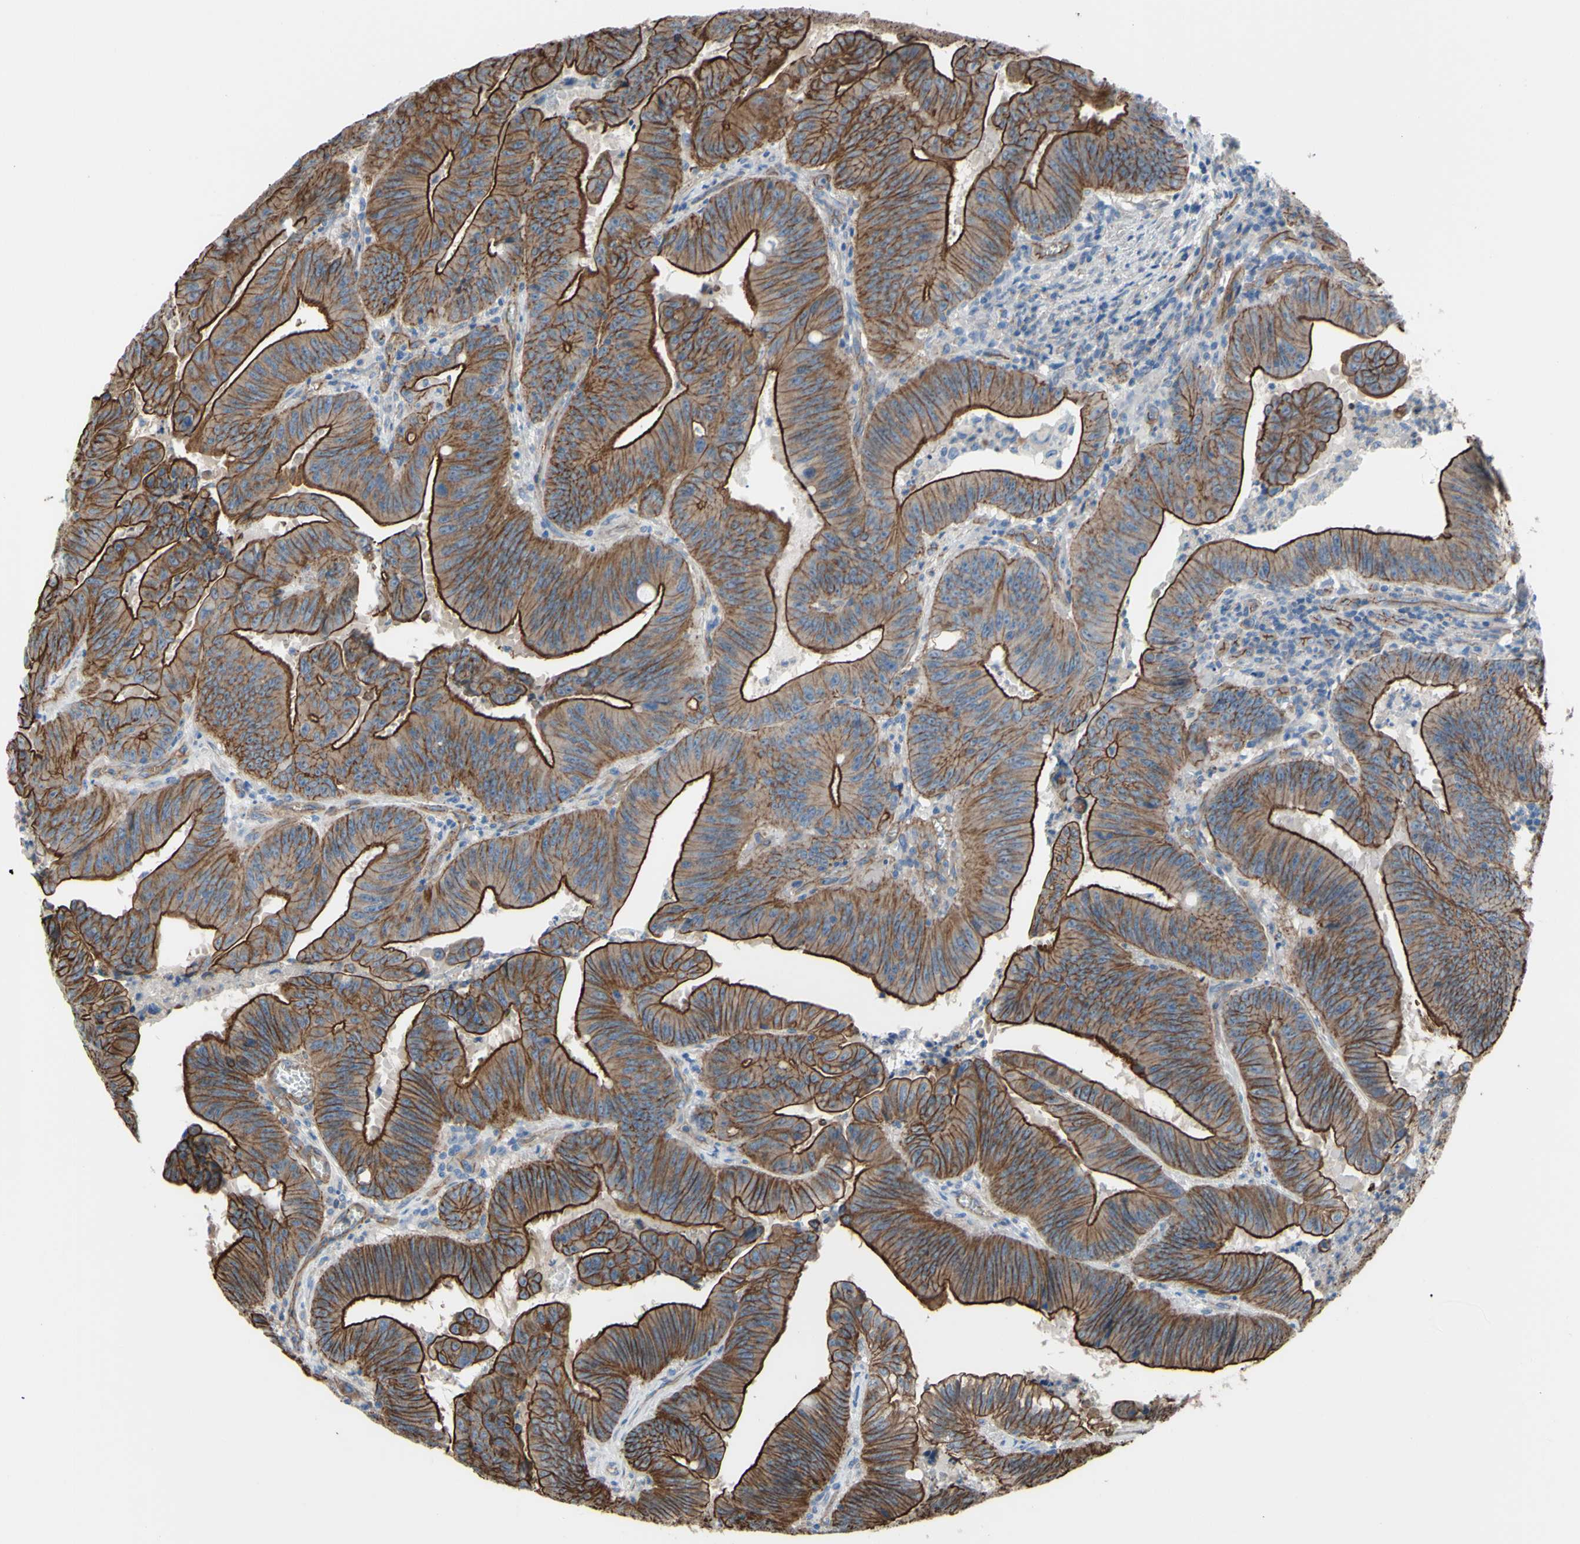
{"staining": {"intensity": "strong", "quantity": ">75%", "location": "cytoplasmic/membranous"}, "tissue": "colorectal cancer", "cell_type": "Tumor cells", "image_type": "cancer", "snomed": [{"axis": "morphology", "description": "Adenocarcinoma, NOS"}, {"axis": "topography", "description": "Colon"}], "caption": "Protein analysis of colorectal cancer tissue displays strong cytoplasmic/membranous positivity in approximately >75% of tumor cells.", "gene": "TPBG", "patient": {"sex": "male", "age": 45}}